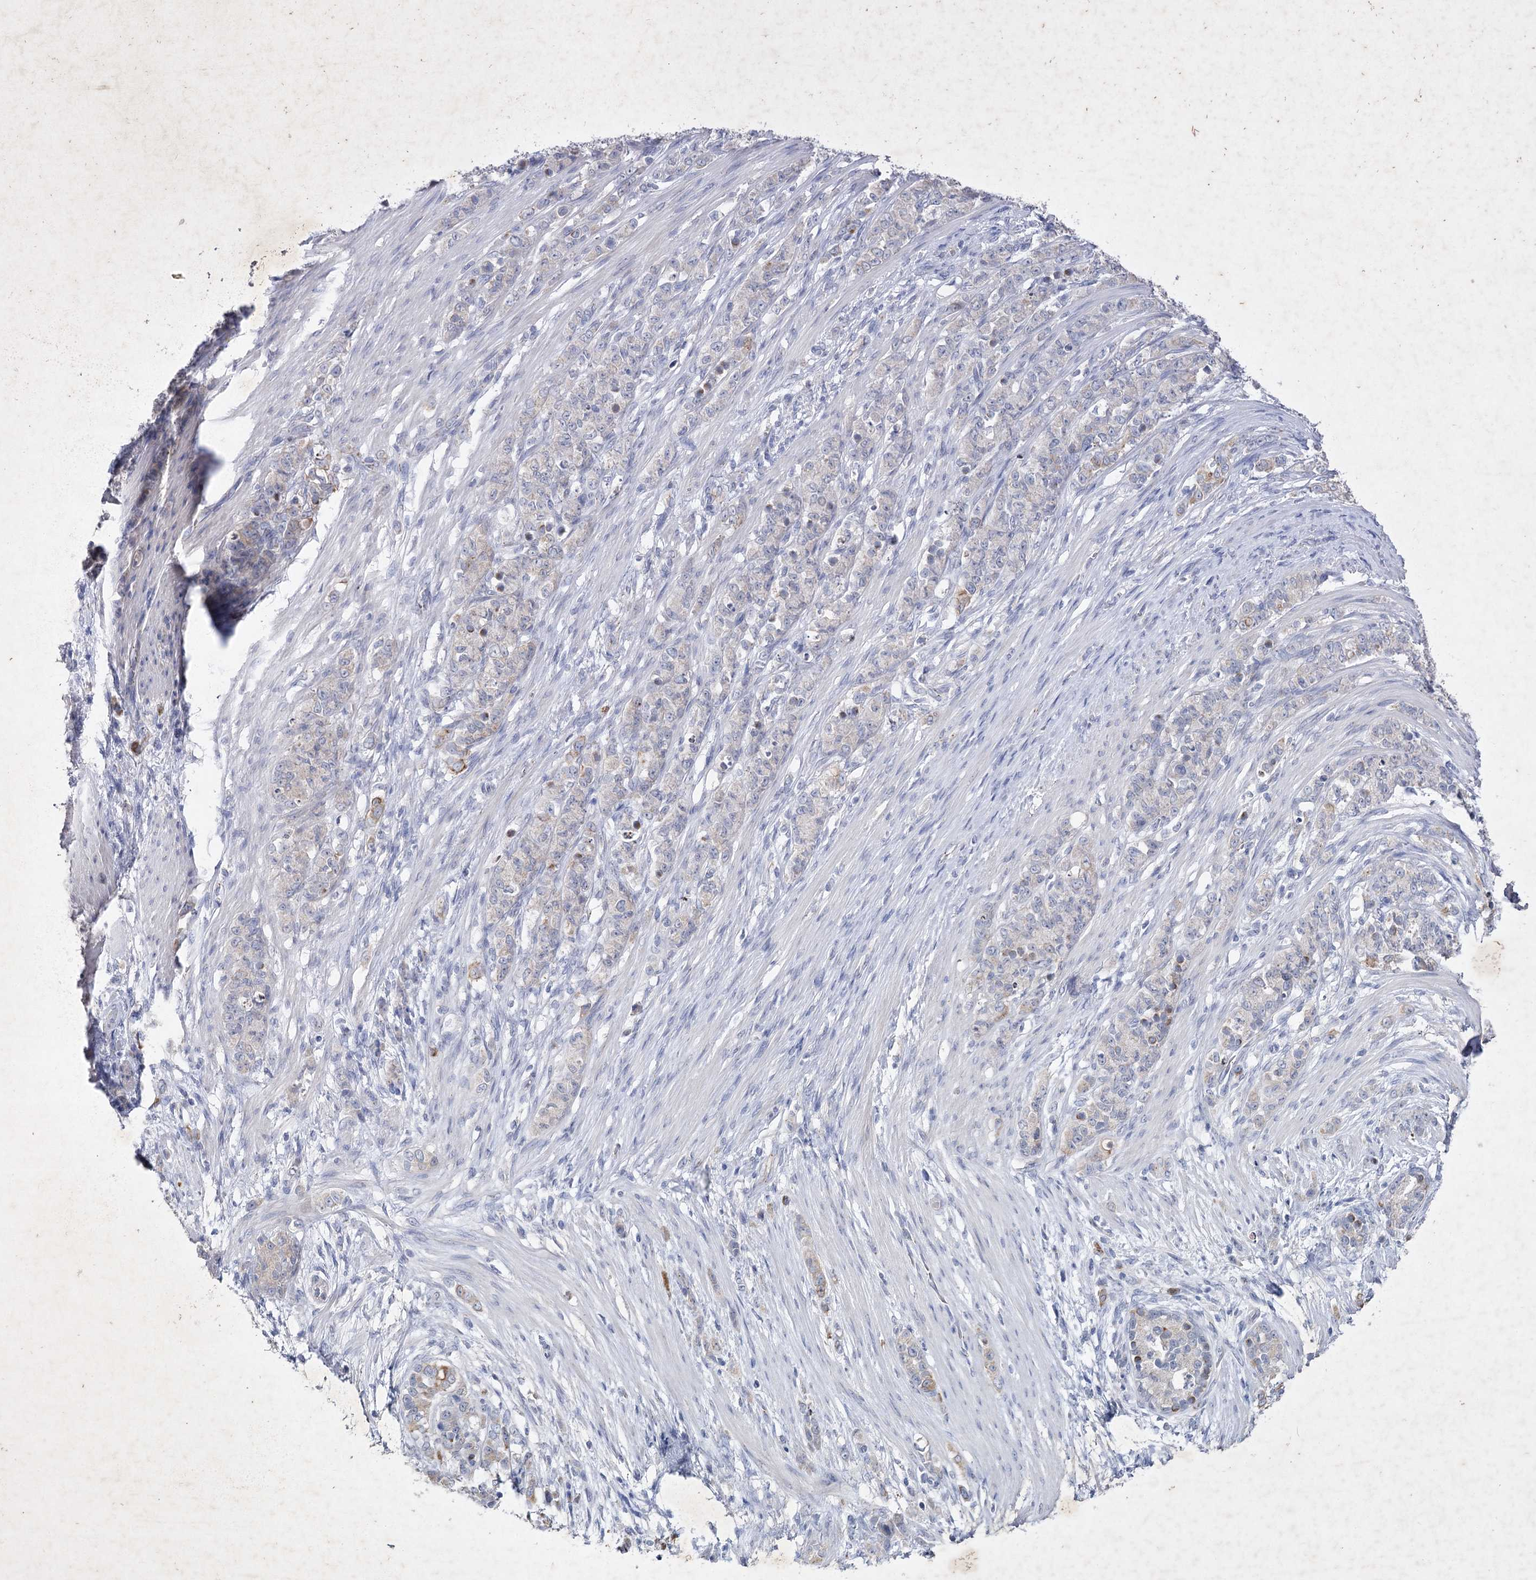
{"staining": {"intensity": "negative", "quantity": "none", "location": "none"}, "tissue": "stomach cancer", "cell_type": "Tumor cells", "image_type": "cancer", "snomed": [{"axis": "morphology", "description": "Adenocarcinoma, NOS"}, {"axis": "topography", "description": "Stomach"}], "caption": "Adenocarcinoma (stomach) was stained to show a protein in brown. There is no significant expression in tumor cells.", "gene": "COX15", "patient": {"sex": "female", "age": 79}}